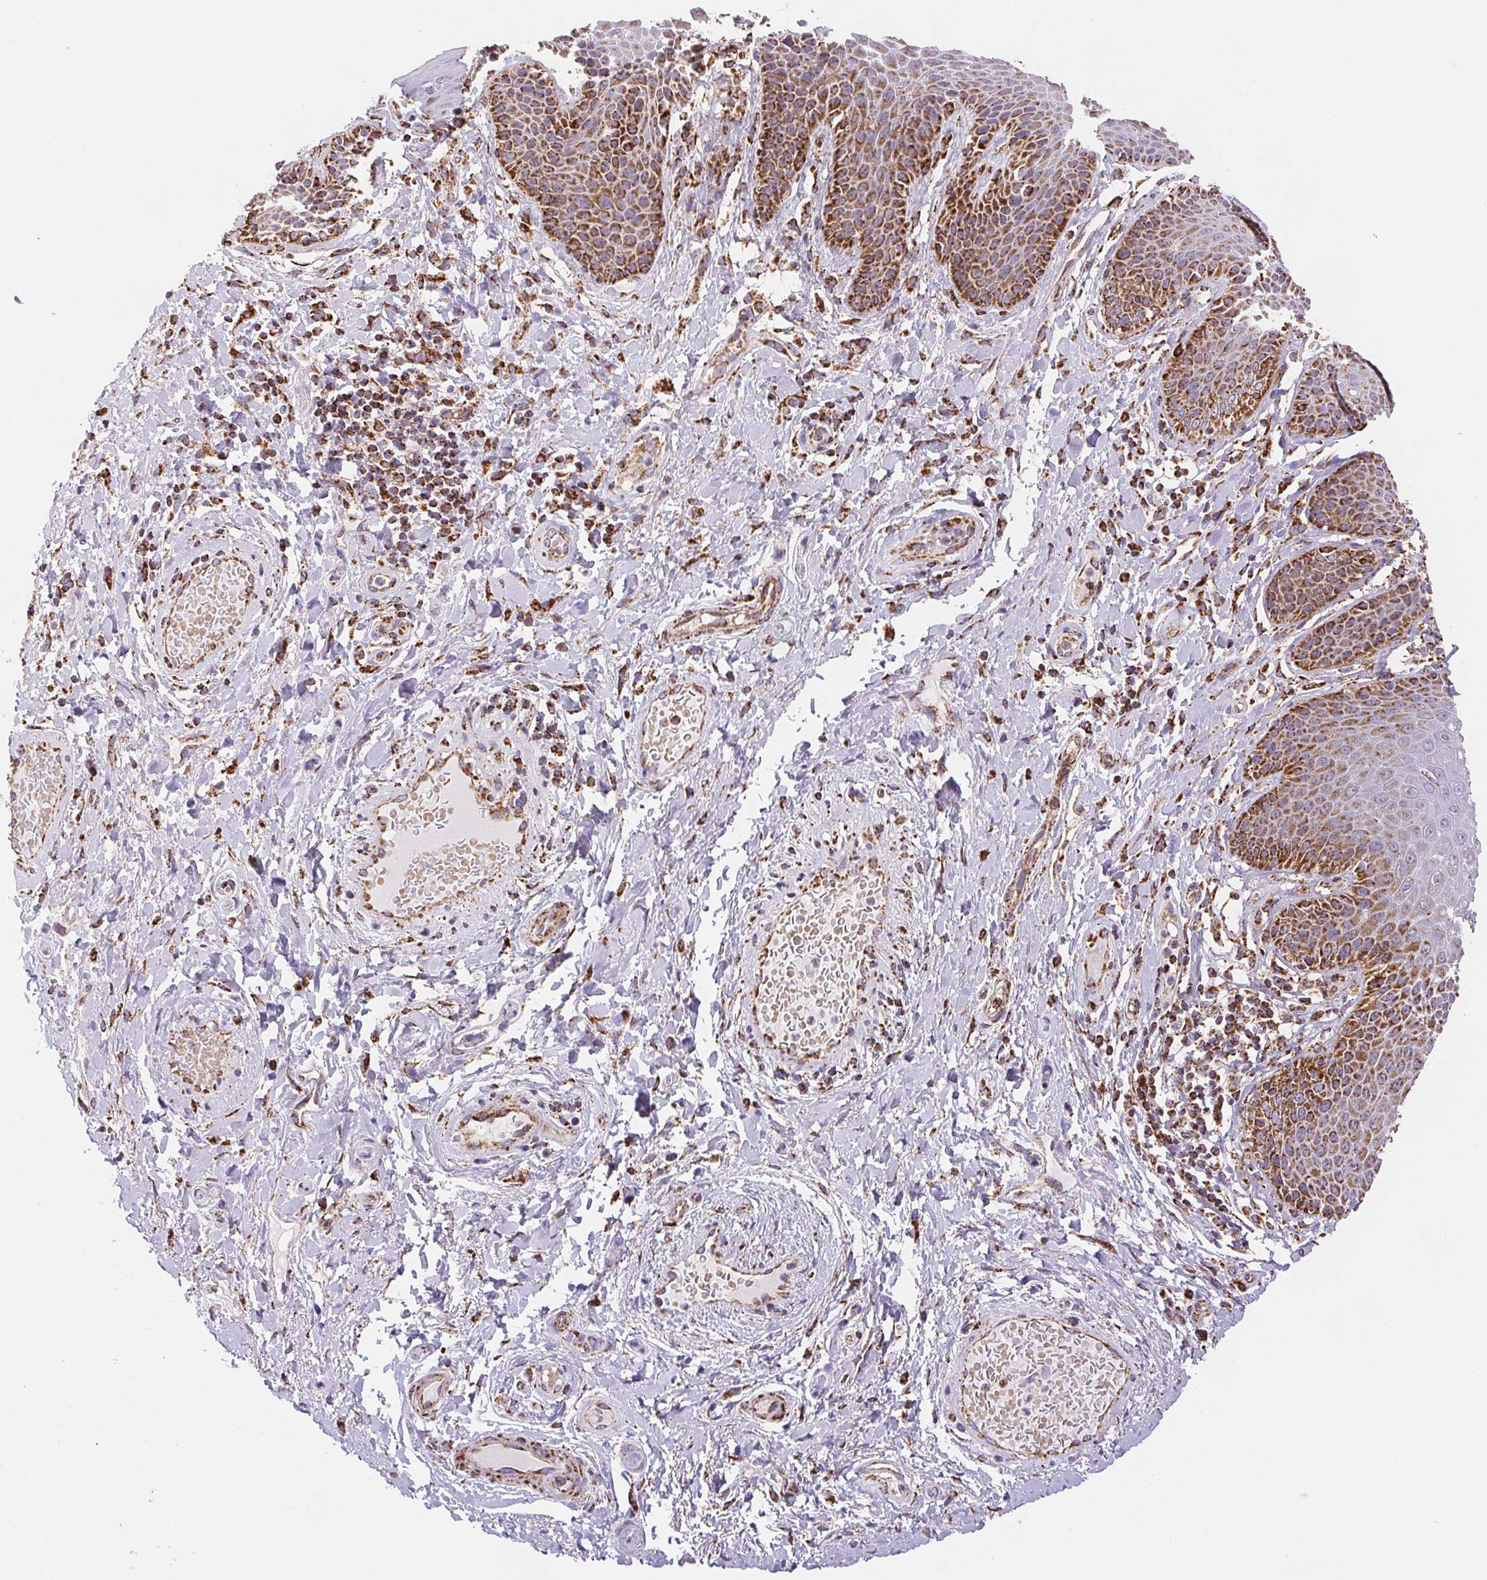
{"staining": {"intensity": "moderate", "quantity": "25%-75%", "location": "cytoplasmic/membranous"}, "tissue": "skin", "cell_type": "Epidermal cells", "image_type": "normal", "snomed": [{"axis": "morphology", "description": "Normal tissue, NOS"}, {"axis": "topography", "description": "Anal"}, {"axis": "topography", "description": "Peripheral nerve tissue"}], "caption": "This micrograph shows unremarkable skin stained with immunohistochemistry (IHC) to label a protein in brown. The cytoplasmic/membranous of epidermal cells show moderate positivity for the protein. Nuclei are counter-stained blue.", "gene": "NIPSNAP2", "patient": {"sex": "male", "age": 51}}